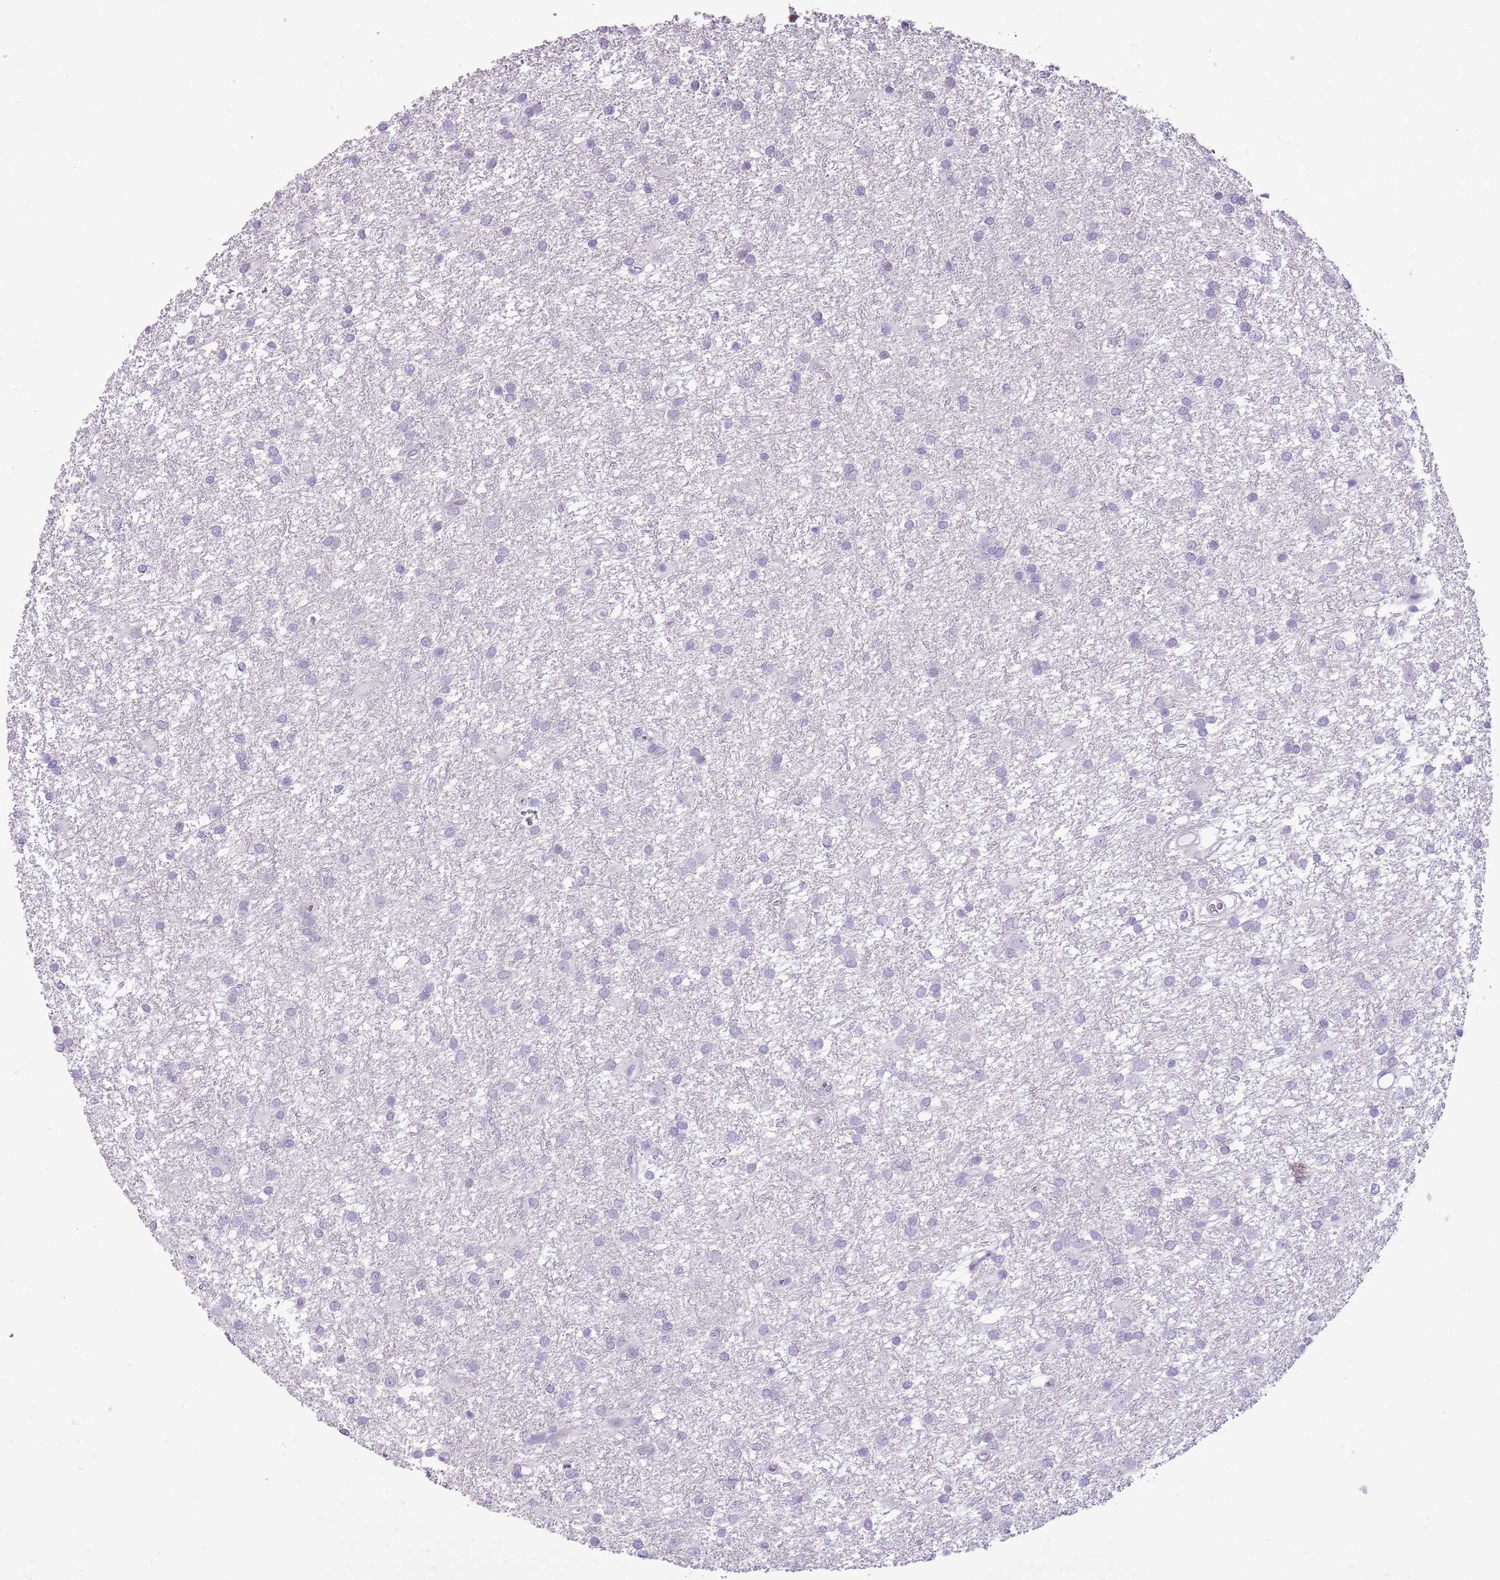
{"staining": {"intensity": "negative", "quantity": "none", "location": "none"}, "tissue": "glioma", "cell_type": "Tumor cells", "image_type": "cancer", "snomed": [{"axis": "morphology", "description": "Glioma, malignant, High grade"}, {"axis": "topography", "description": "Brain"}], "caption": "Glioma stained for a protein using IHC exhibits no positivity tumor cells.", "gene": "RPL3L", "patient": {"sex": "female", "age": 50}}